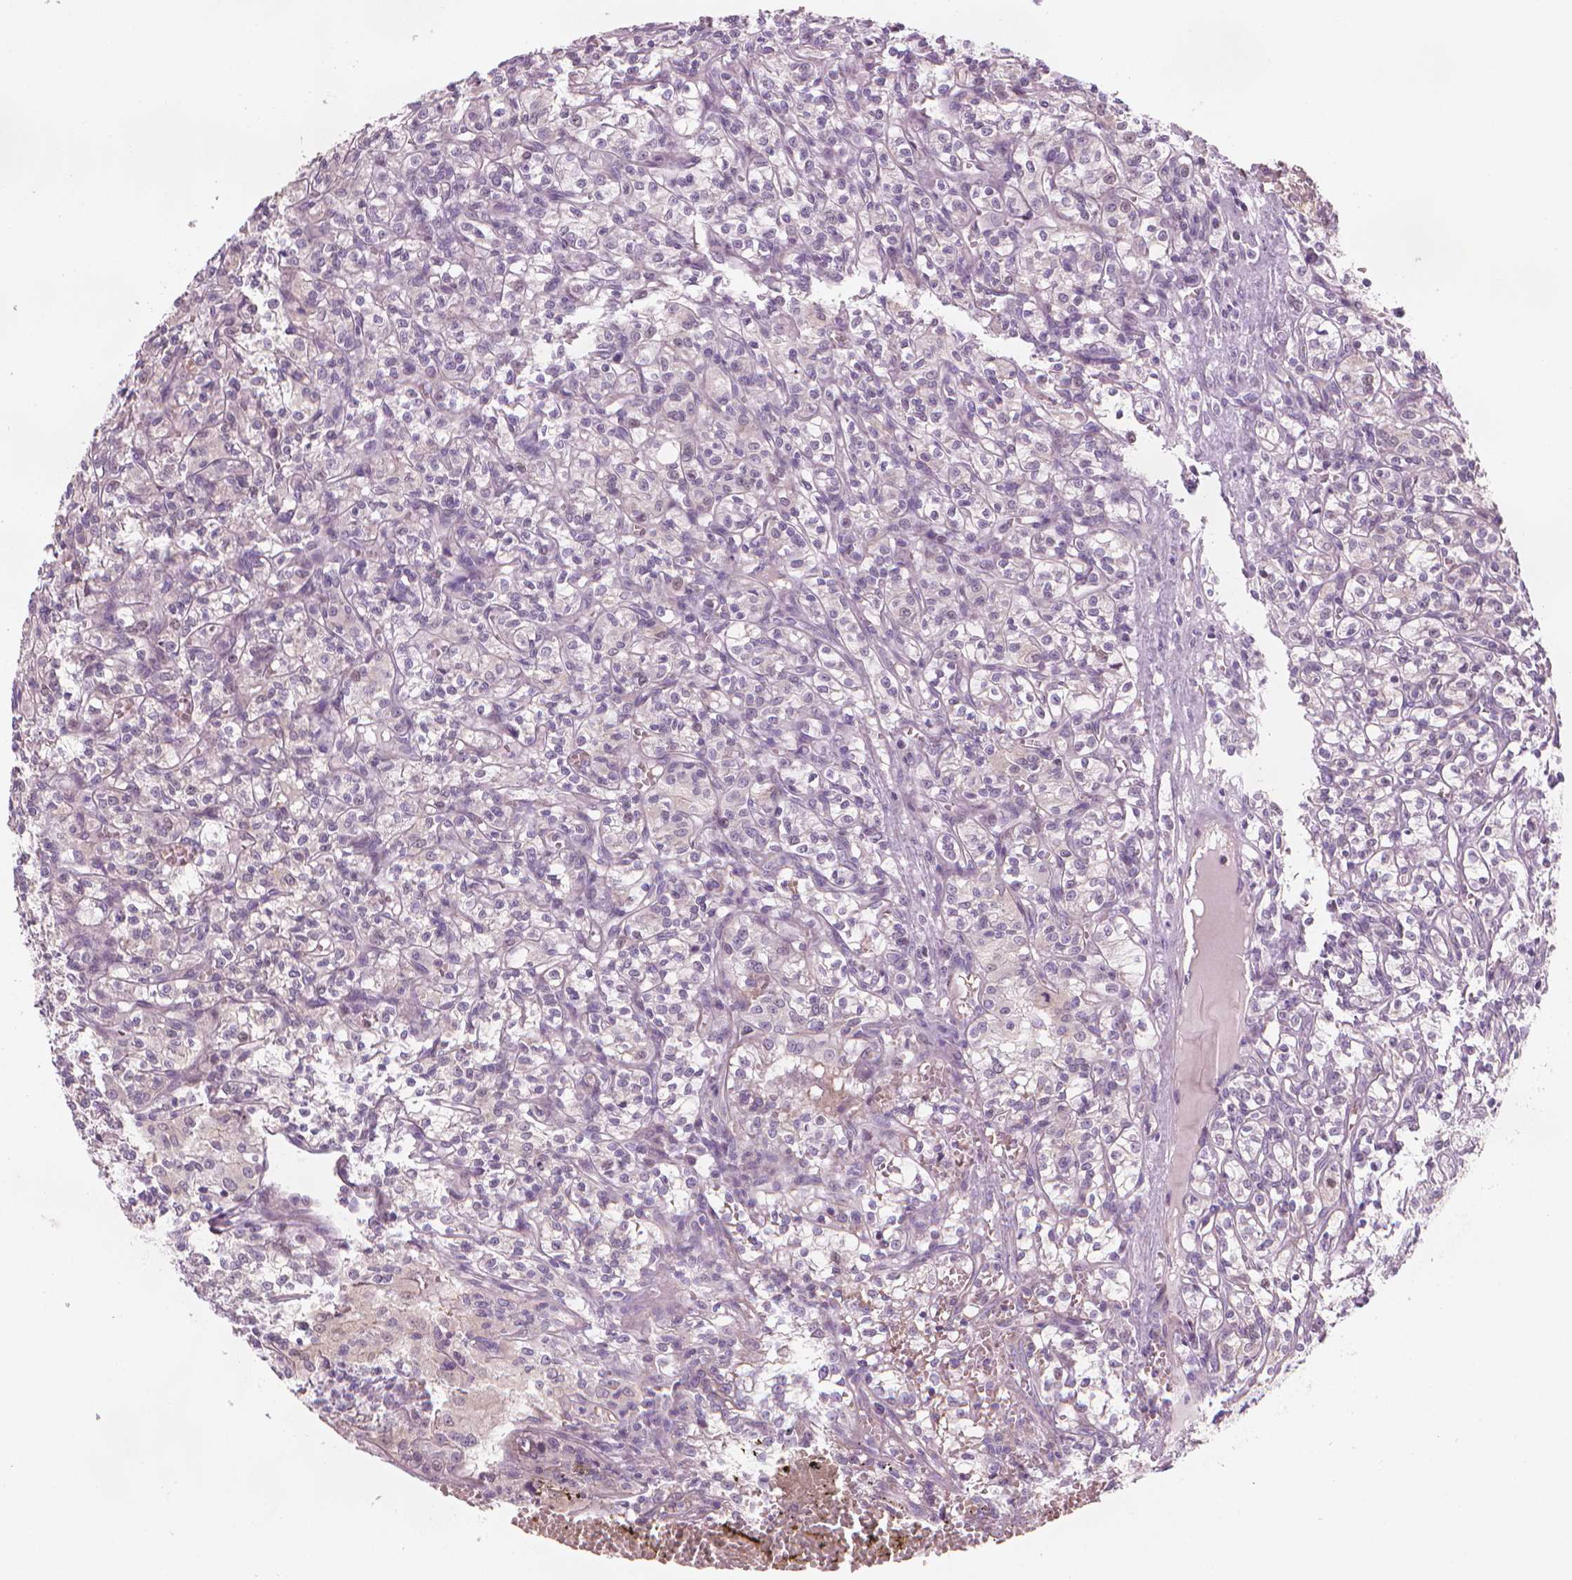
{"staining": {"intensity": "negative", "quantity": "none", "location": "none"}, "tissue": "renal cancer", "cell_type": "Tumor cells", "image_type": "cancer", "snomed": [{"axis": "morphology", "description": "Adenocarcinoma, NOS"}, {"axis": "topography", "description": "Kidney"}], "caption": "Immunohistochemistry (IHC) micrograph of human renal cancer stained for a protein (brown), which demonstrates no expression in tumor cells.", "gene": "IFFO1", "patient": {"sex": "male", "age": 36}}